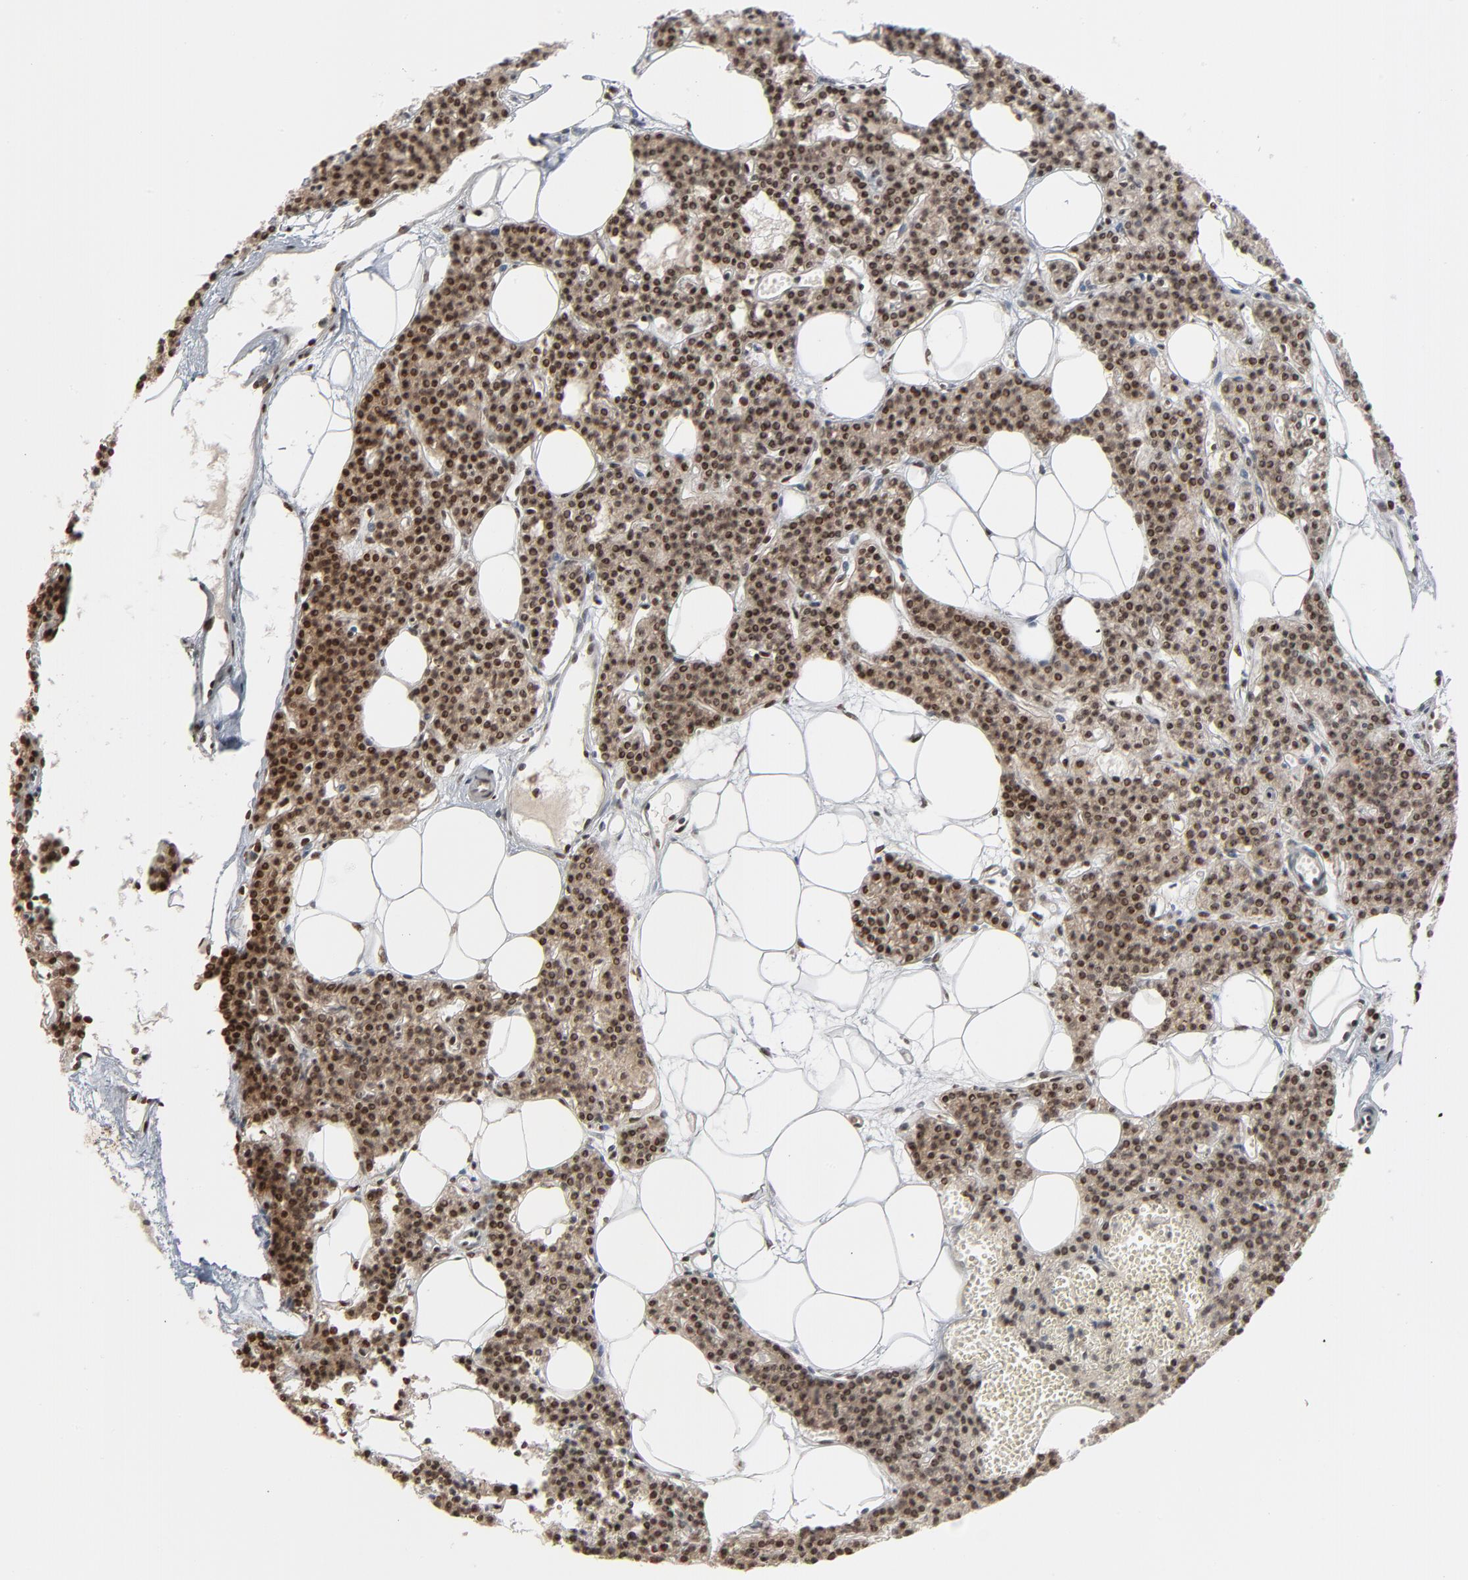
{"staining": {"intensity": "strong", "quantity": ">75%", "location": "nuclear"}, "tissue": "parathyroid gland", "cell_type": "Glandular cells", "image_type": "normal", "snomed": [{"axis": "morphology", "description": "Normal tissue, NOS"}, {"axis": "topography", "description": "Parathyroid gland"}], "caption": "Immunohistochemical staining of benign parathyroid gland displays high levels of strong nuclear expression in about >75% of glandular cells. (Brightfield microscopy of DAB IHC at high magnification).", "gene": "CUX1", "patient": {"sex": "male", "age": 24}}